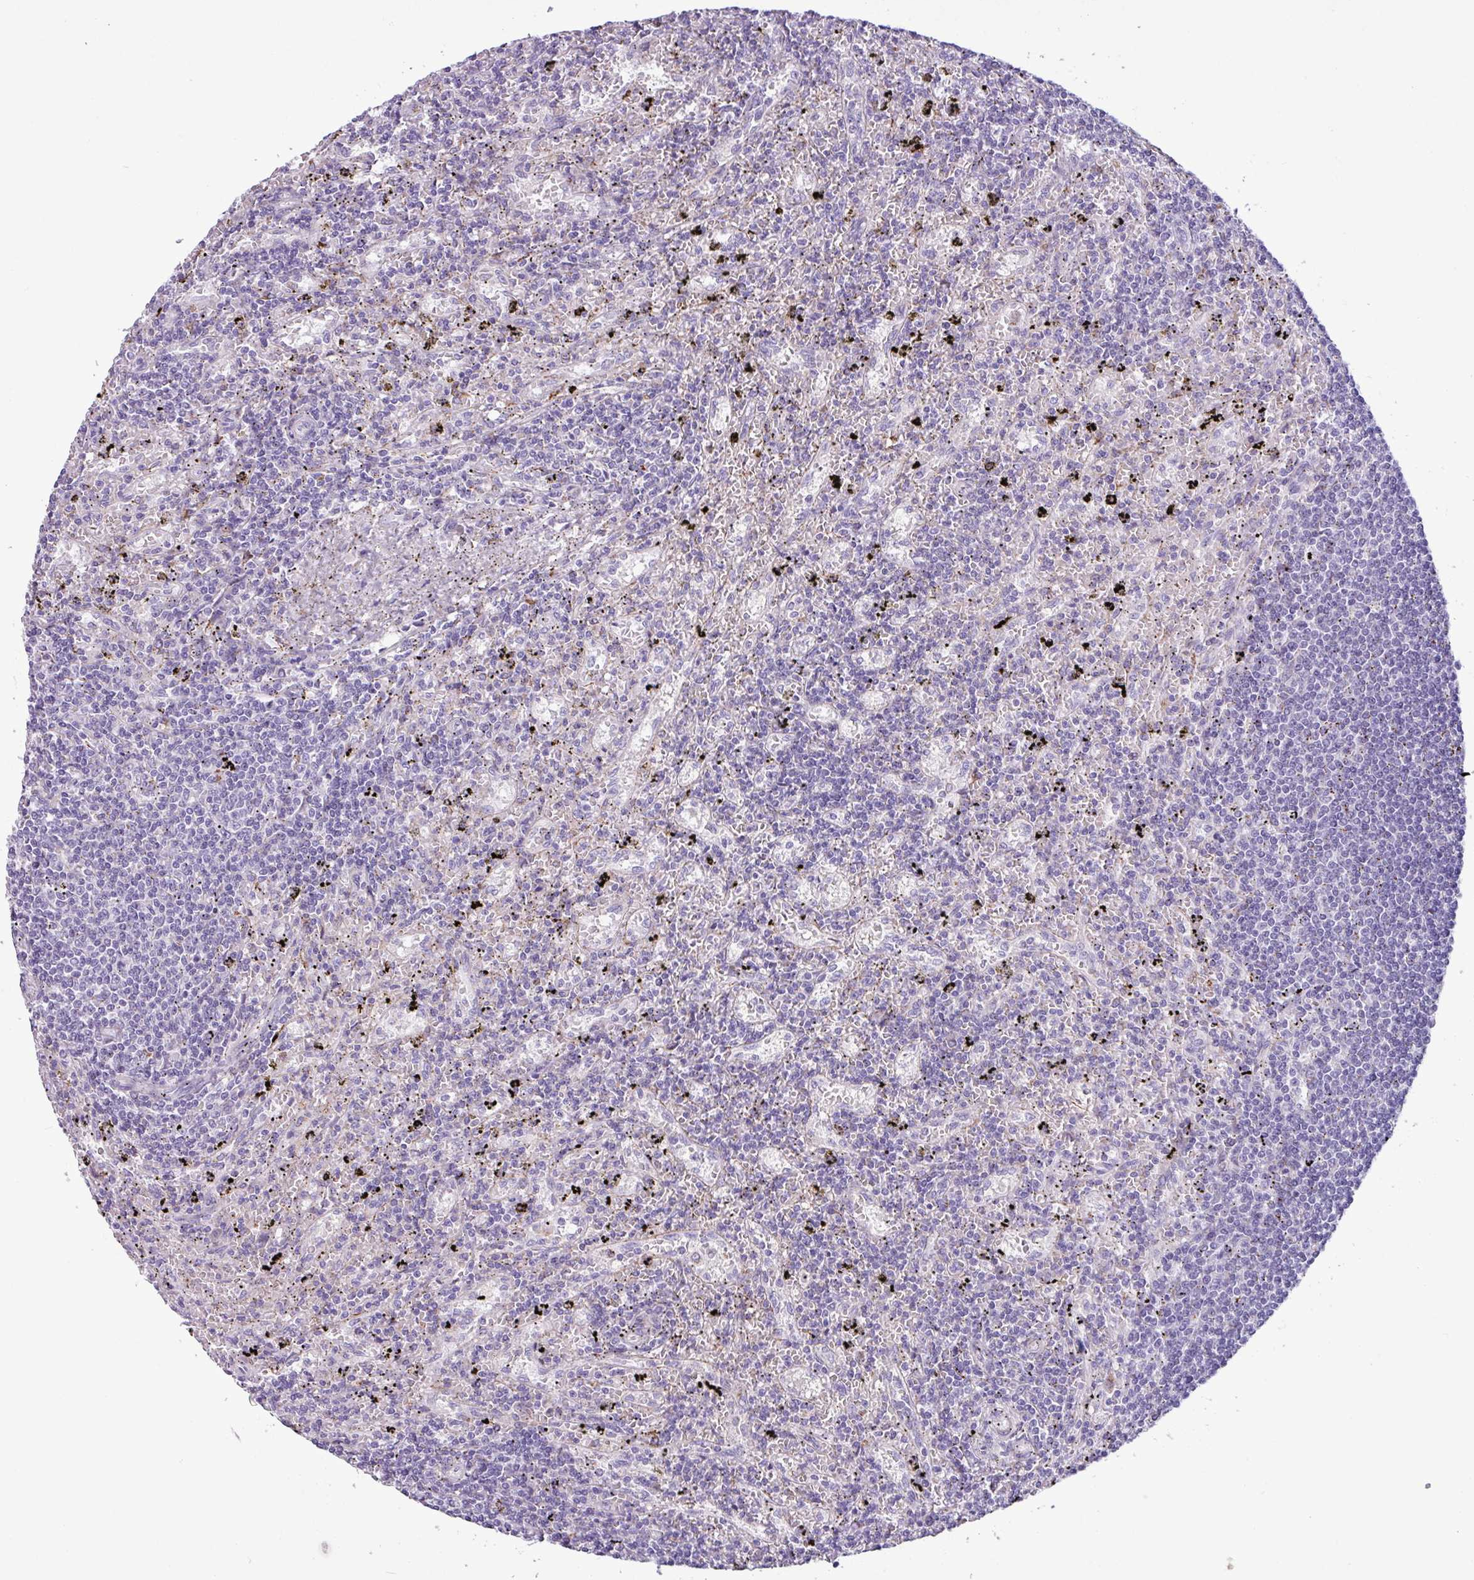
{"staining": {"intensity": "negative", "quantity": "none", "location": "none"}, "tissue": "lymphoma", "cell_type": "Tumor cells", "image_type": "cancer", "snomed": [{"axis": "morphology", "description": "Malignant lymphoma, non-Hodgkin's type, Low grade"}, {"axis": "topography", "description": "Spleen"}], "caption": "High magnification brightfield microscopy of lymphoma stained with DAB (3,3'-diaminobenzidine) (brown) and counterstained with hematoxylin (blue): tumor cells show no significant expression.", "gene": "ZNF667", "patient": {"sex": "male", "age": 76}}